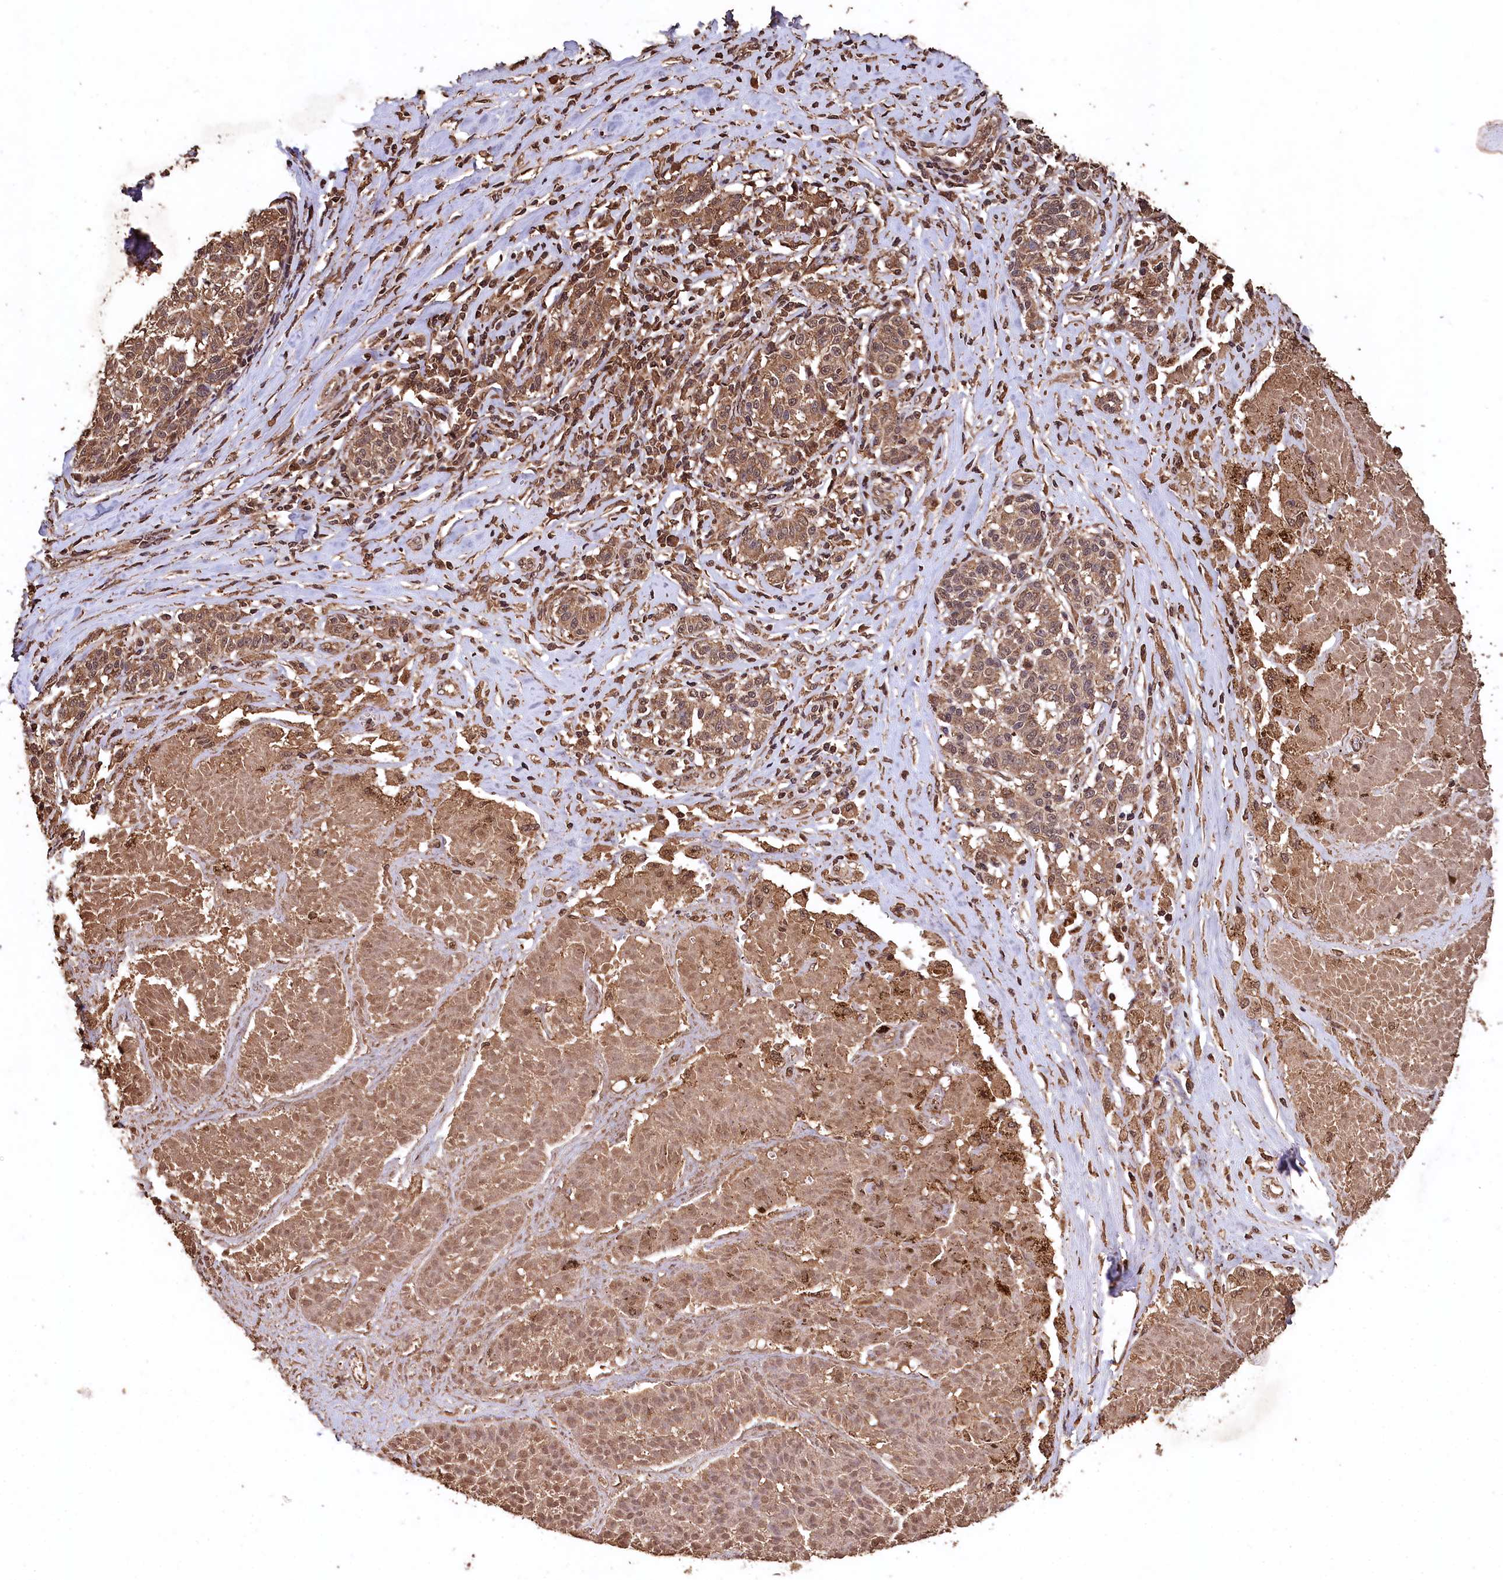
{"staining": {"intensity": "moderate", "quantity": ">75%", "location": "cytoplasmic/membranous,nuclear"}, "tissue": "melanoma", "cell_type": "Tumor cells", "image_type": "cancer", "snomed": [{"axis": "morphology", "description": "Malignant melanoma, NOS"}, {"axis": "topography", "description": "Skin"}], "caption": "A histopathology image of melanoma stained for a protein shows moderate cytoplasmic/membranous and nuclear brown staining in tumor cells.", "gene": "CEP57L1", "patient": {"sex": "female", "age": 72}}